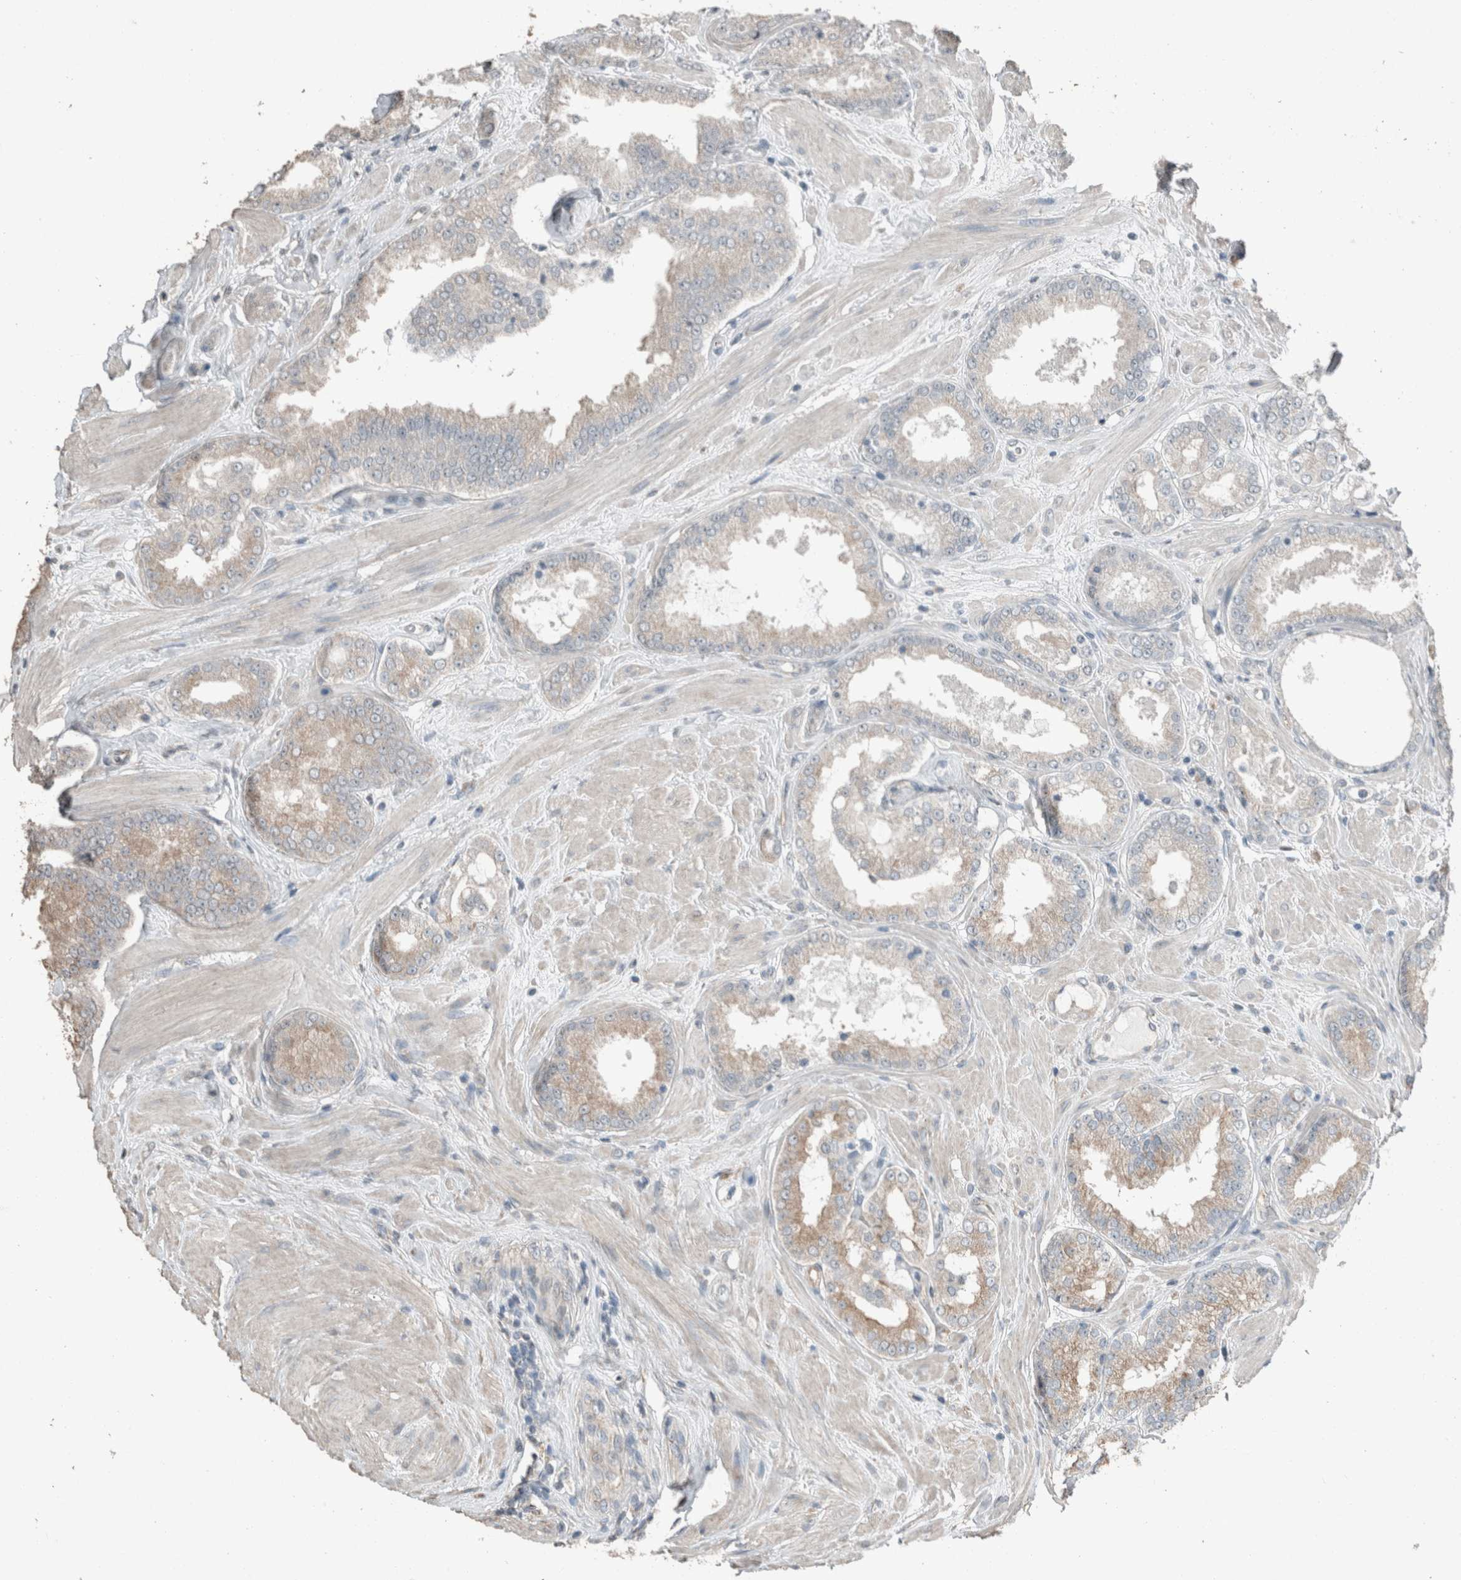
{"staining": {"intensity": "weak", "quantity": "25%-75%", "location": "cytoplasmic/membranous"}, "tissue": "prostate cancer", "cell_type": "Tumor cells", "image_type": "cancer", "snomed": [{"axis": "morphology", "description": "Adenocarcinoma, Low grade"}, {"axis": "topography", "description": "Prostate"}], "caption": "Protein staining reveals weak cytoplasmic/membranous positivity in approximately 25%-75% of tumor cells in prostate cancer (low-grade adenocarcinoma). The staining is performed using DAB brown chromogen to label protein expression. The nuclei are counter-stained blue using hematoxylin.", "gene": "ACVR2B", "patient": {"sex": "male", "age": 62}}